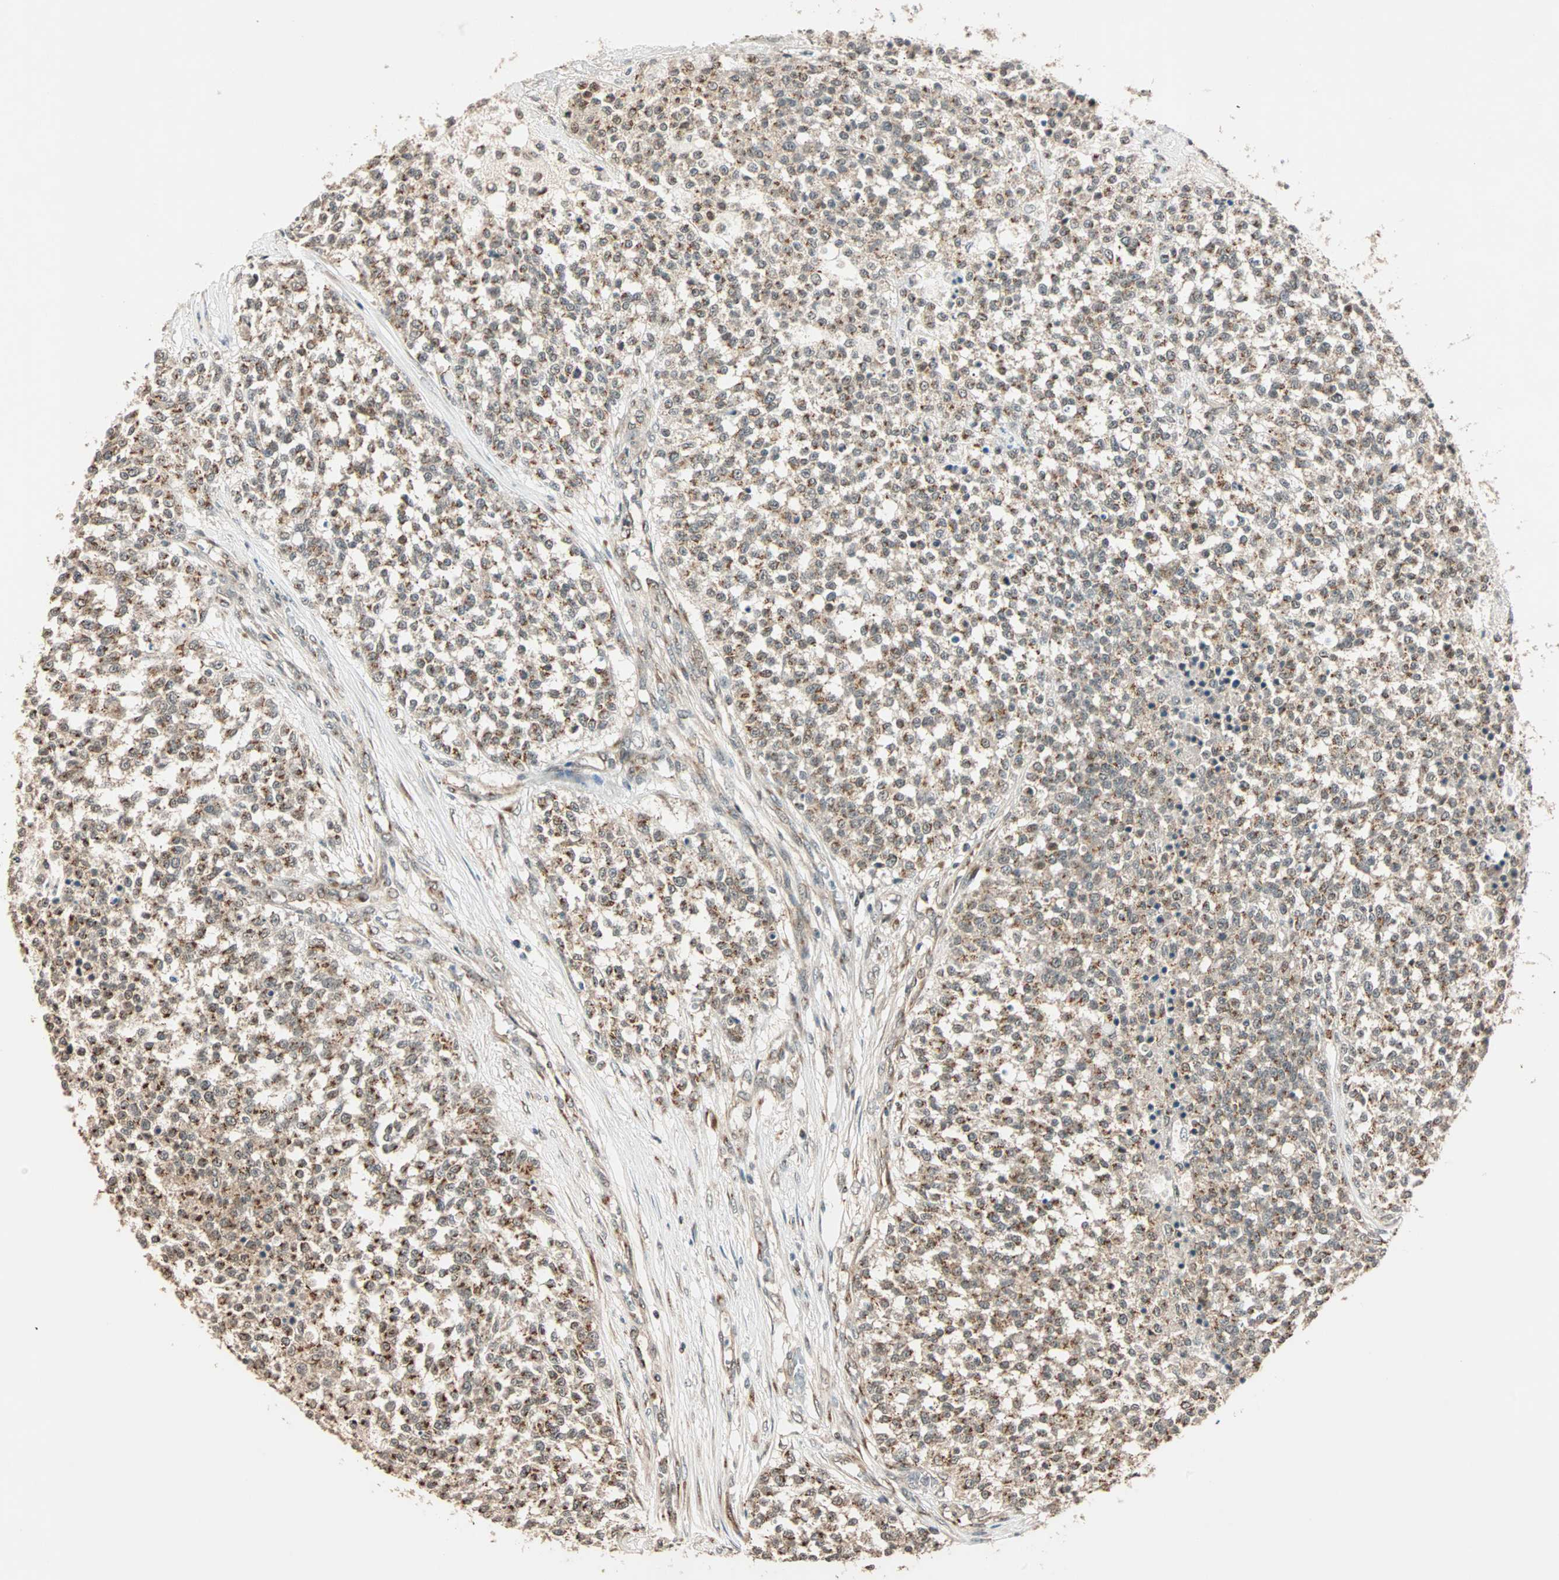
{"staining": {"intensity": "weak", "quantity": ">75%", "location": "cytoplasmic/membranous"}, "tissue": "testis cancer", "cell_type": "Tumor cells", "image_type": "cancer", "snomed": [{"axis": "morphology", "description": "Seminoma, NOS"}, {"axis": "topography", "description": "Testis"}], "caption": "Immunohistochemical staining of testis seminoma displays low levels of weak cytoplasmic/membranous protein positivity in approximately >75% of tumor cells.", "gene": "PRDM2", "patient": {"sex": "male", "age": 59}}